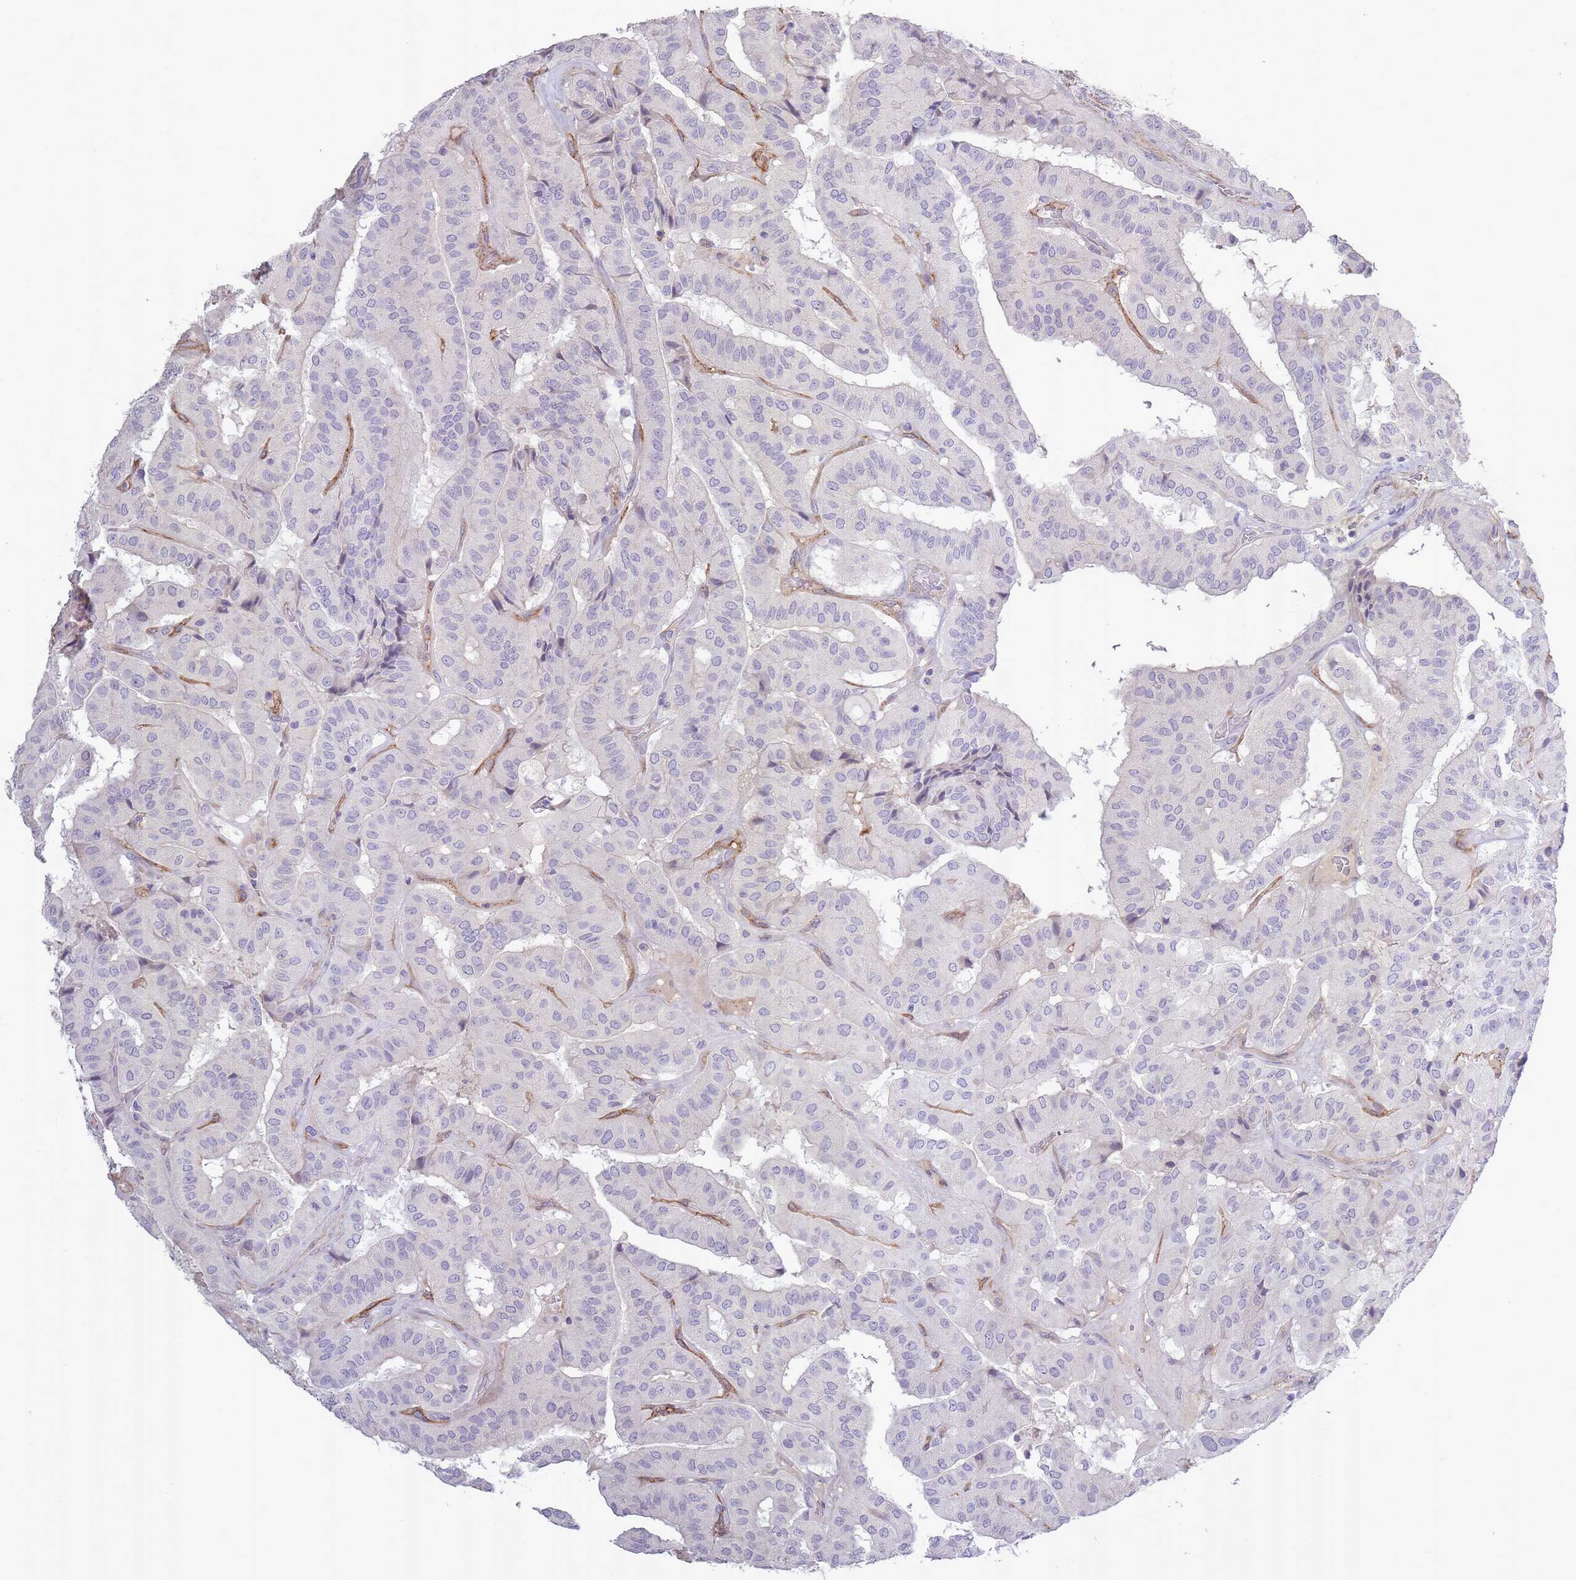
{"staining": {"intensity": "negative", "quantity": "none", "location": "none"}, "tissue": "thyroid cancer", "cell_type": "Tumor cells", "image_type": "cancer", "snomed": [{"axis": "morphology", "description": "Normal tissue, NOS"}, {"axis": "morphology", "description": "Papillary adenocarcinoma, NOS"}, {"axis": "topography", "description": "Thyroid gland"}], "caption": "IHC of human thyroid papillary adenocarcinoma exhibits no staining in tumor cells.", "gene": "SLC8A2", "patient": {"sex": "female", "age": 59}}